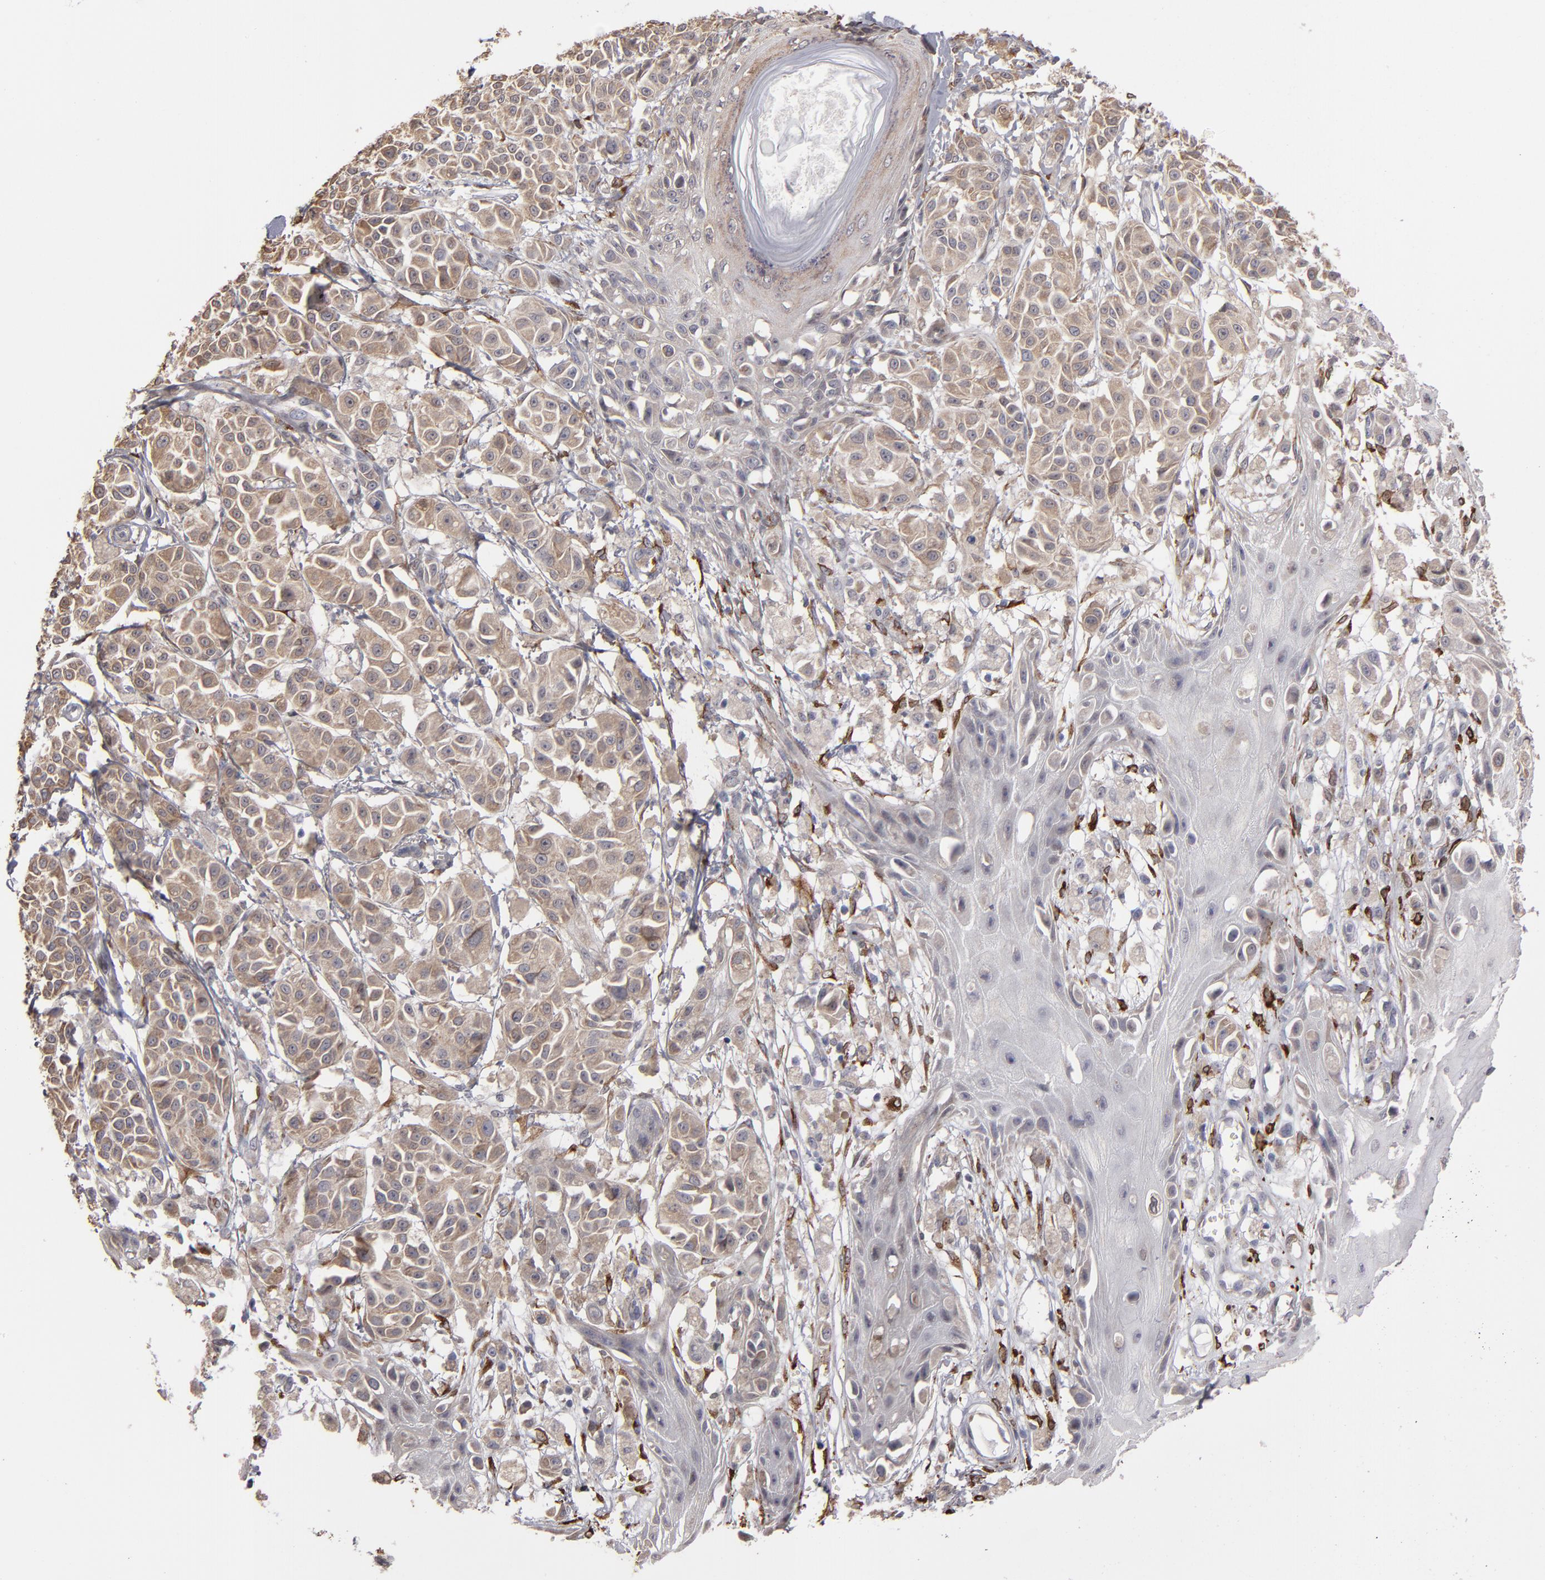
{"staining": {"intensity": "weak", "quantity": ">75%", "location": "cytoplasmic/membranous"}, "tissue": "melanoma", "cell_type": "Tumor cells", "image_type": "cancer", "snomed": [{"axis": "morphology", "description": "Malignant melanoma, NOS"}, {"axis": "topography", "description": "Skin"}], "caption": "The immunohistochemical stain highlights weak cytoplasmic/membranous staining in tumor cells of malignant melanoma tissue.", "gene": "PGRMC1", "patient": {"sex": "male", "age": 76}}